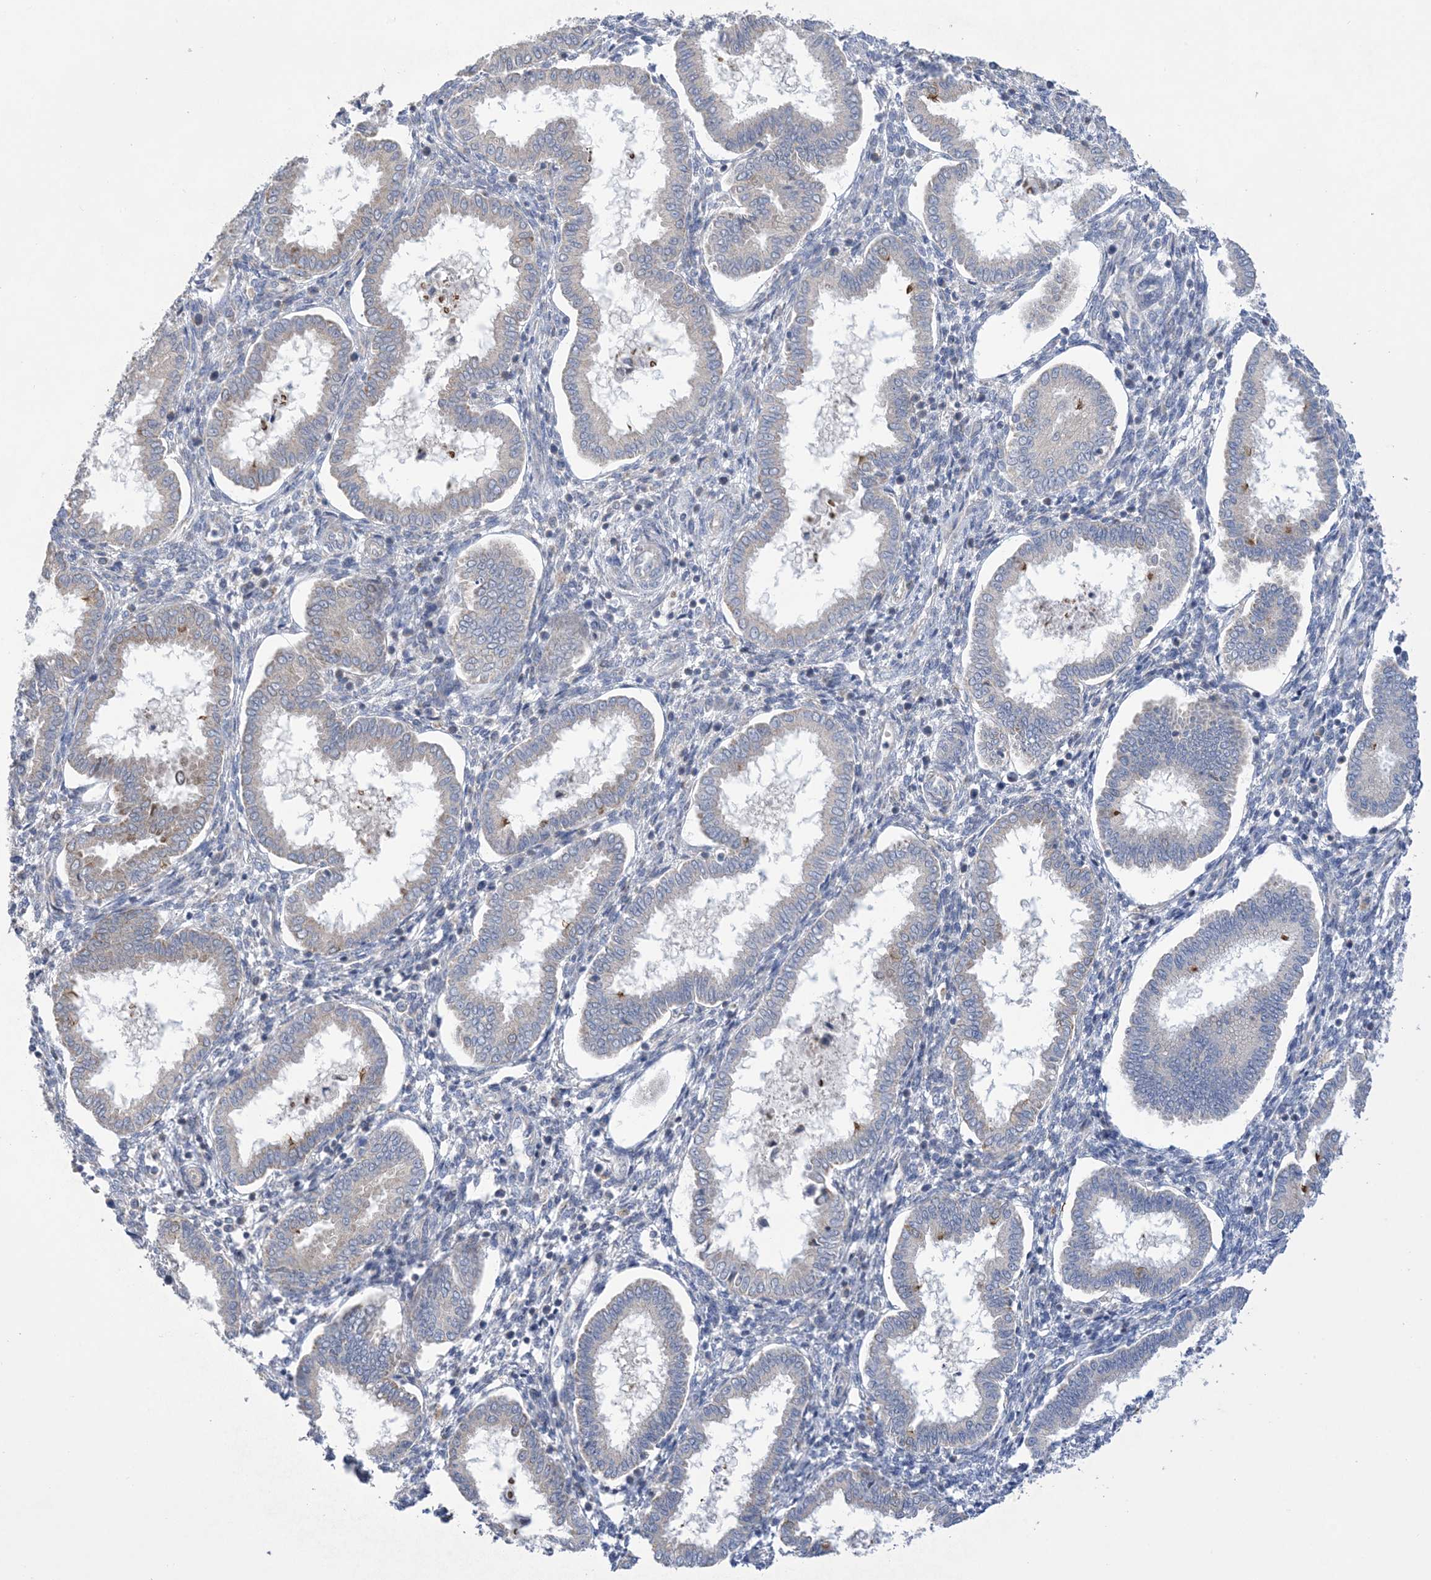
{"staining": {"intensity": "negative", "quantity": "none", "location": "none"}, "tissue": "endometrium", "cell_type": "Cells in endometrial stroma", "image_type": "normal", "snomed": [{"axis": "morphology", "description": "Normal tissue, NOS"}, {"axis": "topography", "description": "Endometrium"}], "caption": "Immunohistochemistry histopathology image of normal endometrium: human endometrium stained with DAB (3,3'-diaminobenzidine) shows no significant protein staining in cells in endometrial stroma.", "gene": "CLEC16A", "patient": {"sex": "female", "age": 24}}